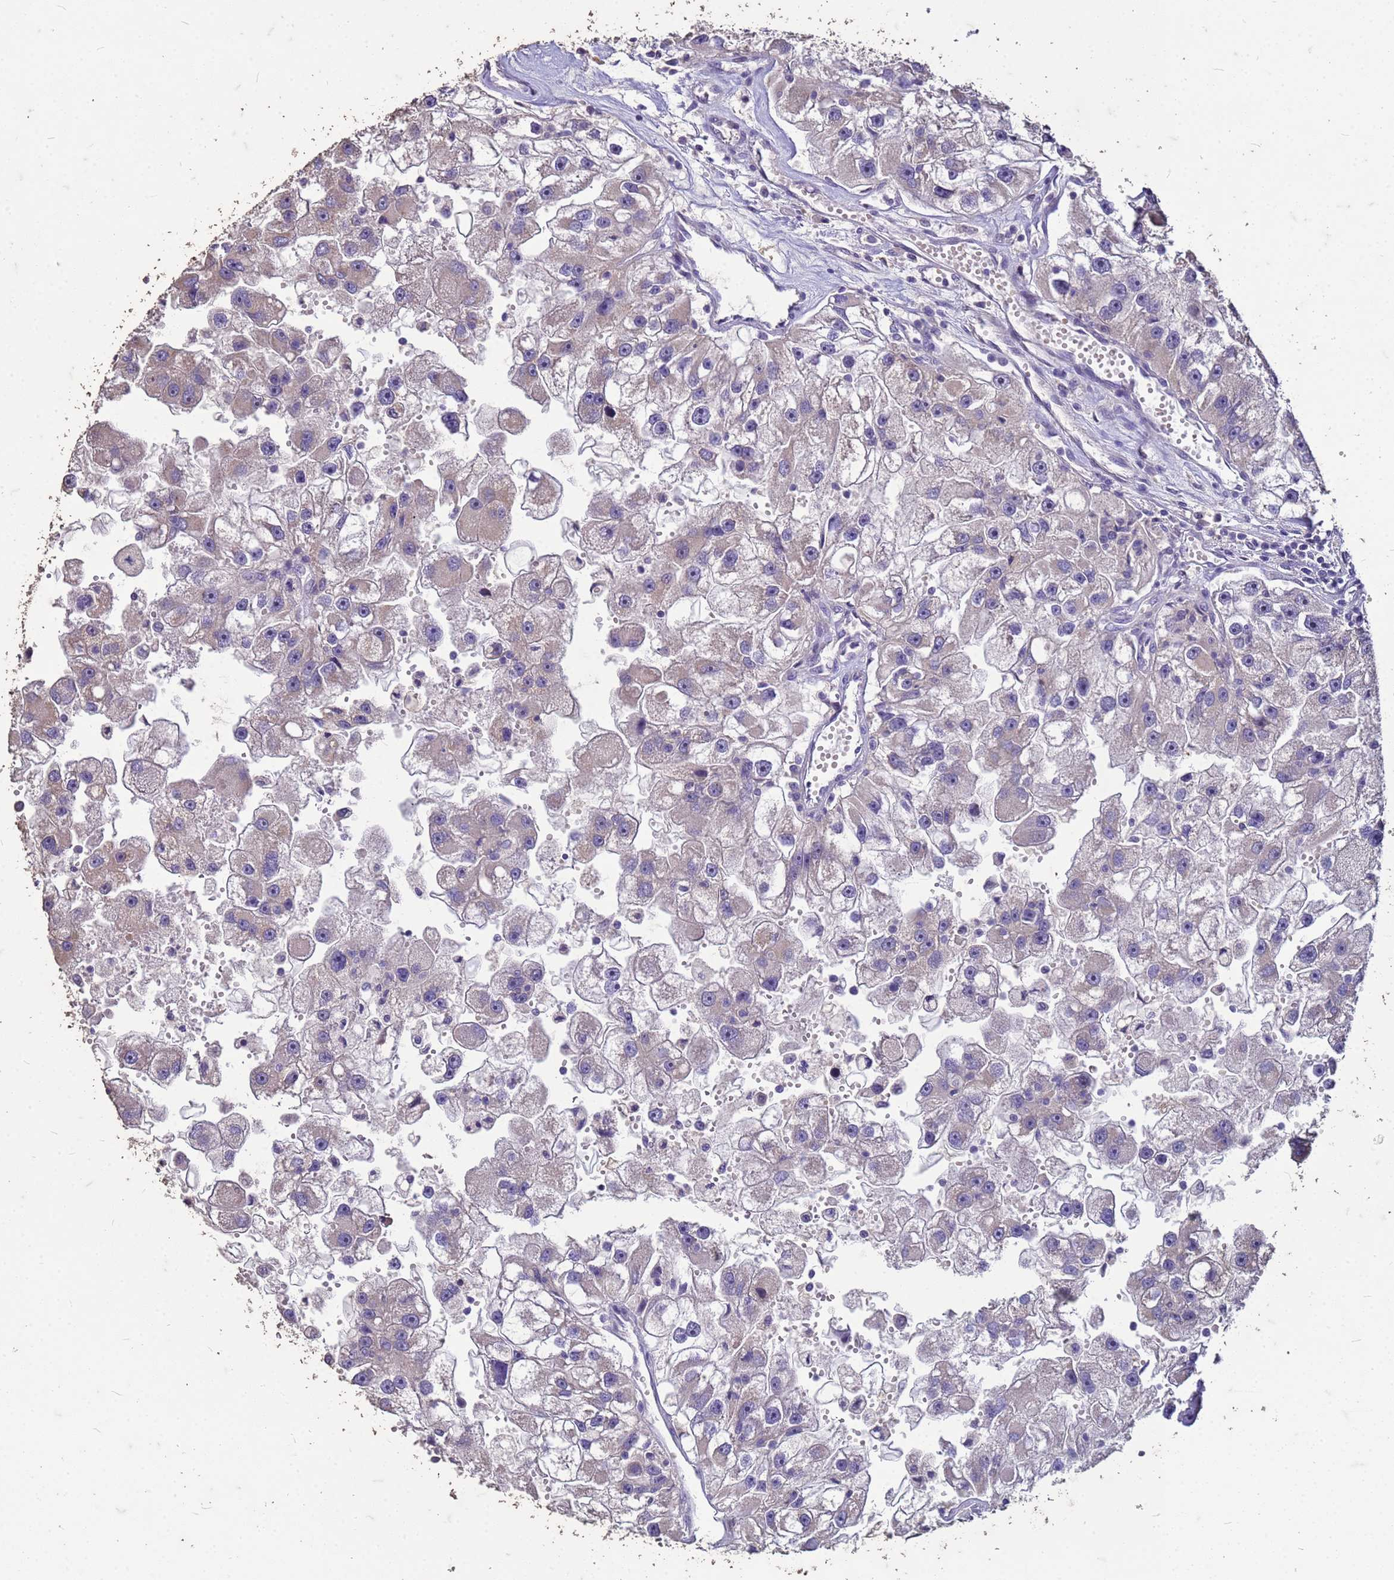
{"staining": {"intensity": "negative", "quantity": "none", "location": "none"}, "tissue": "renal cancer", "cell_type": "Tumor cells", "image_type": "cancer", "snomed": [{"axis": "morphology", "description": "Adenocarcinoma, NOS"}, {"axis": "topography", "description": "Kidney"}], "caption": "Immunohistochemical staining of renal cancer (adenocarcinoma) reveals no significant staining in tumor cells.", "gene": "FAM184B", "patient": {"sex": "male", "age": 63}}